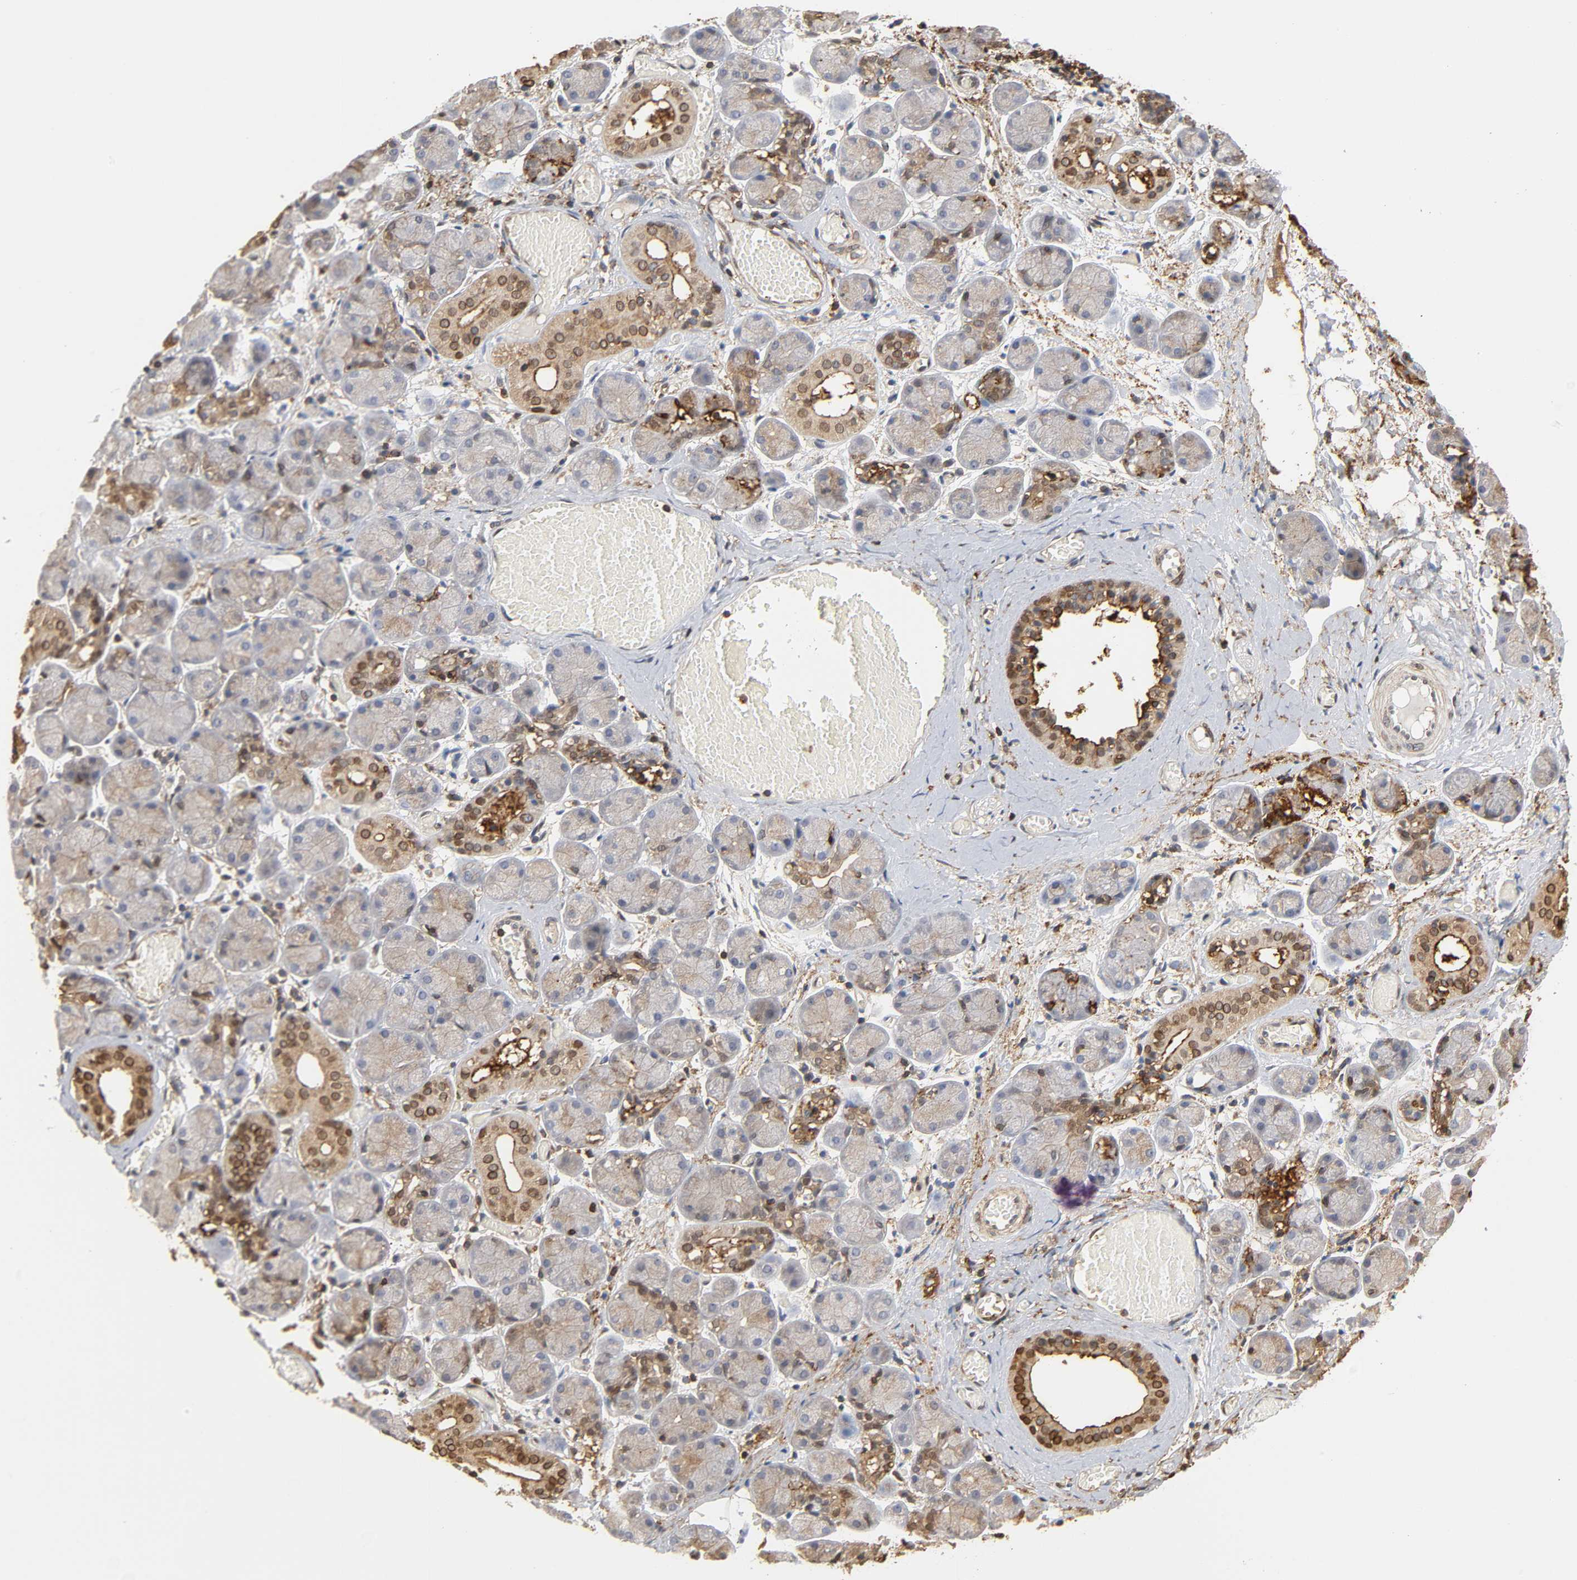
{"staining": {"intensity": "moderate", "quantity": ">75%", "location": "cytoplasmic/membranous,nuclear"}, "tissue": "salivary gland", "cell_type": "Glandular cells", "image_type": "normal", "snomed": [{"axis": "morphology", "description": "Normal tissue, NOS"}, {"axis": "topography", "description": "Salivary gland"}], "caption": "Human salivary gland stained with a protein marker demonstrates moderate staining in glandular cells.", "gene": "ANXA11", "patient": {"sex": "female", "age": 24}}